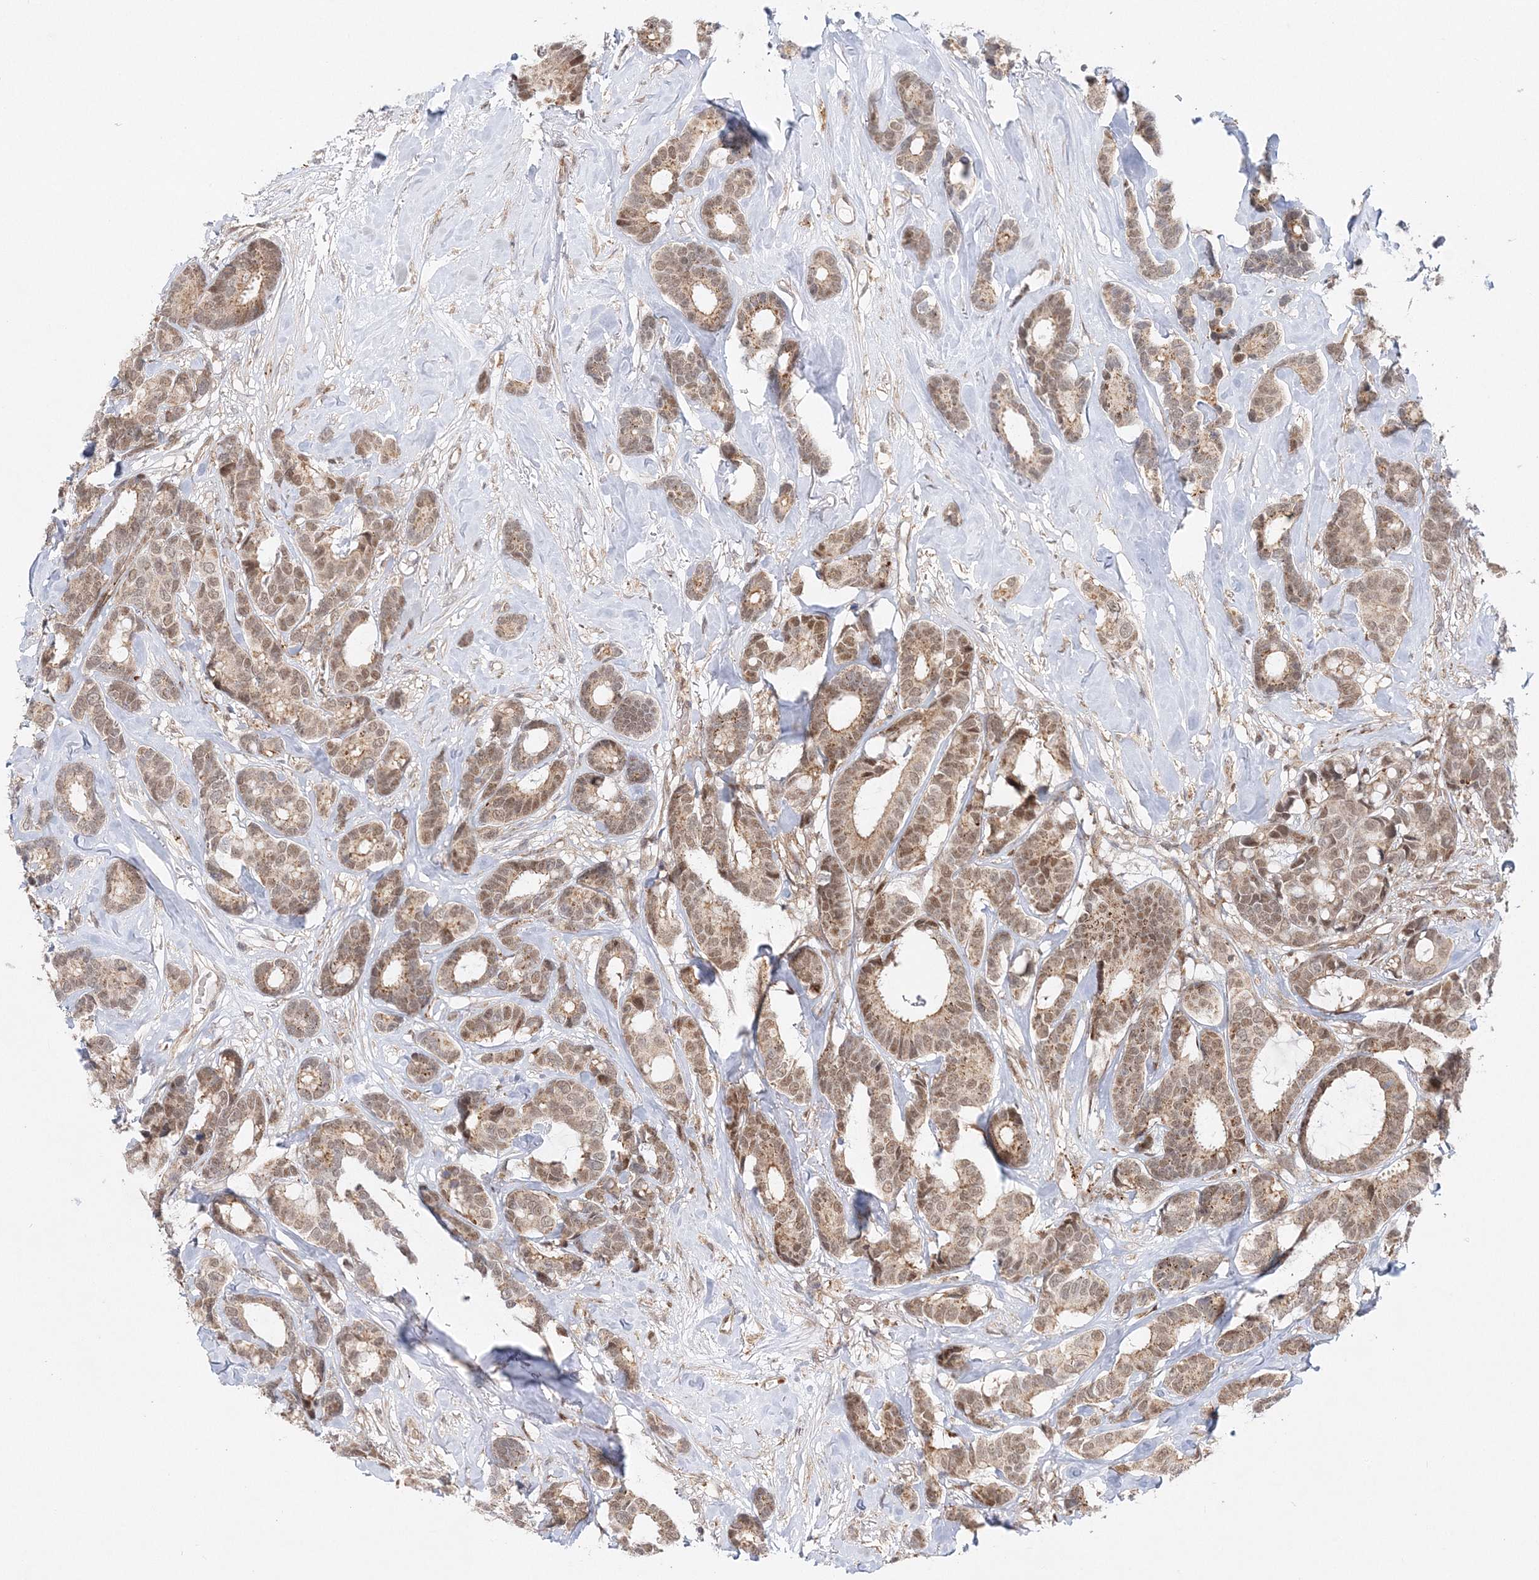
{"staining": {"intensity": "moderate", "quantity": ">75%", "location": "cytoplasmic/membranous,nuclear"}, "tissue": "breast cancer", "cell_type": "Tumor cells", "image_type": "cancer", "snomed": [{"axis": "morphology", "description": "Duct carcinoma"}, {"axis": "topography", "description": "Breast"}], "caption": "Human breast cancer (infiltrating ductal carcinoma) stained with a protein marker exhibits moderate staining in tumor cells.", "gene": "RAB11FIP2", "patient": {"sex": "female", "age": 87}}